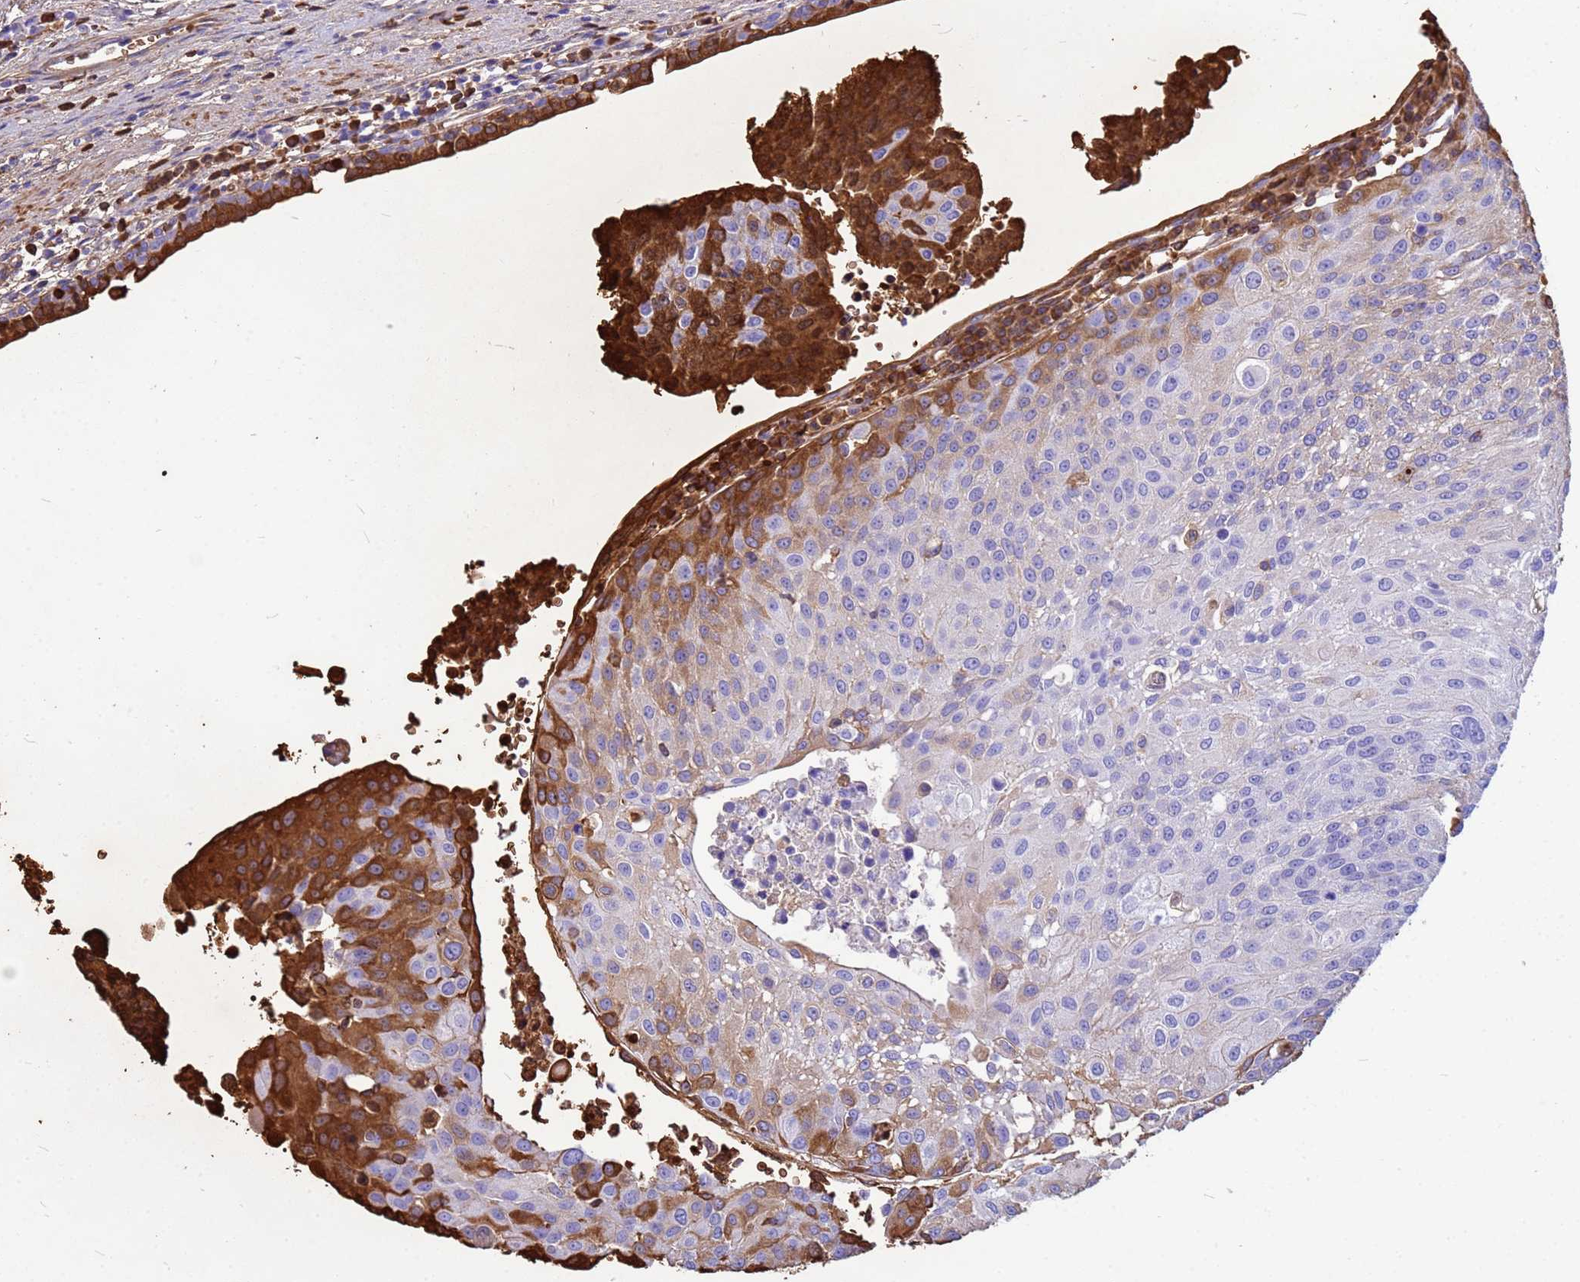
{"staining": {"intensity": "strong", "quantity": "<25%", "location": "cytoplasmic/membranous"}, "tissue": "urothelial cancer", "cell_type": "Tumor cells", "image_type": "cancer", "snomed": [{"axis": "morphology", "description": "Urothelial carcinoma, High grade"}, {"axis": "topography", "description": "Urinary bladder"}], "caption": "Immunohistochemistry of high-grade urothelial carcinoma shows medium levels of strong cytoplasmic/membranous expression in about <25% of tumor cells. The staining was performed using DAB, with brown indicating positive protein expression. Nuclei are stained blue with hematoxylin.", "gene": "HBA2", "patient": {"sex": "female", "age": 85}}